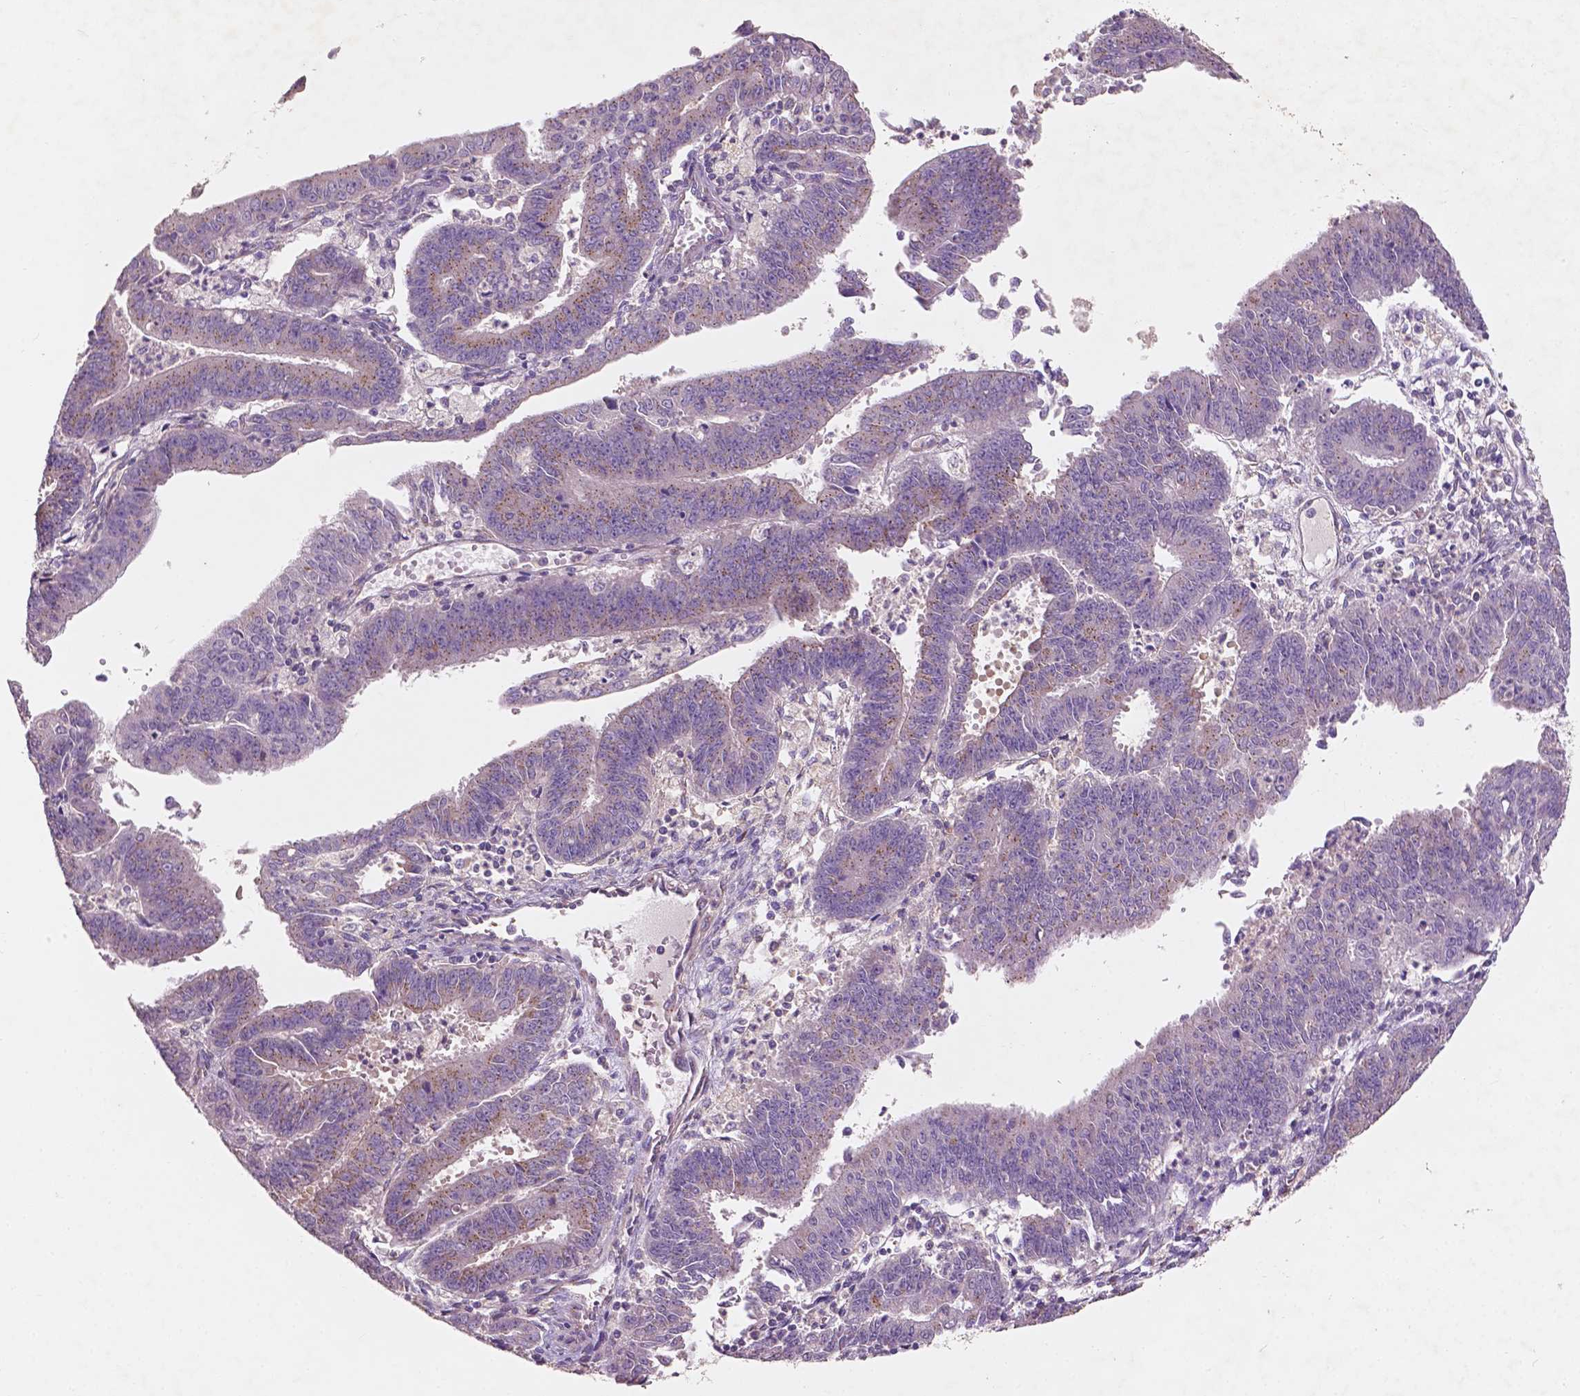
{"staining": {"intensity": "moderate", "quantity": "25%-75%", "location": "cytoplasmic/membranous"}, "tissue": "endometrial cancer", "cell_type": "Tumor cells", "image_type": "cancer", "snomed": [{"axis": "morphology", "description": "Adenocarcinoma, NOS"}, {"axis": "topography", "description": "Endometrium"}], "caption": "Endometrial cancer (adenocarcinoma) stained for a protein demonstrates moderate cytoplasmic/membranous positivity in tumor cells.", "gene": "CHPT1", "patient": {"sex": "female", "age": 73}}